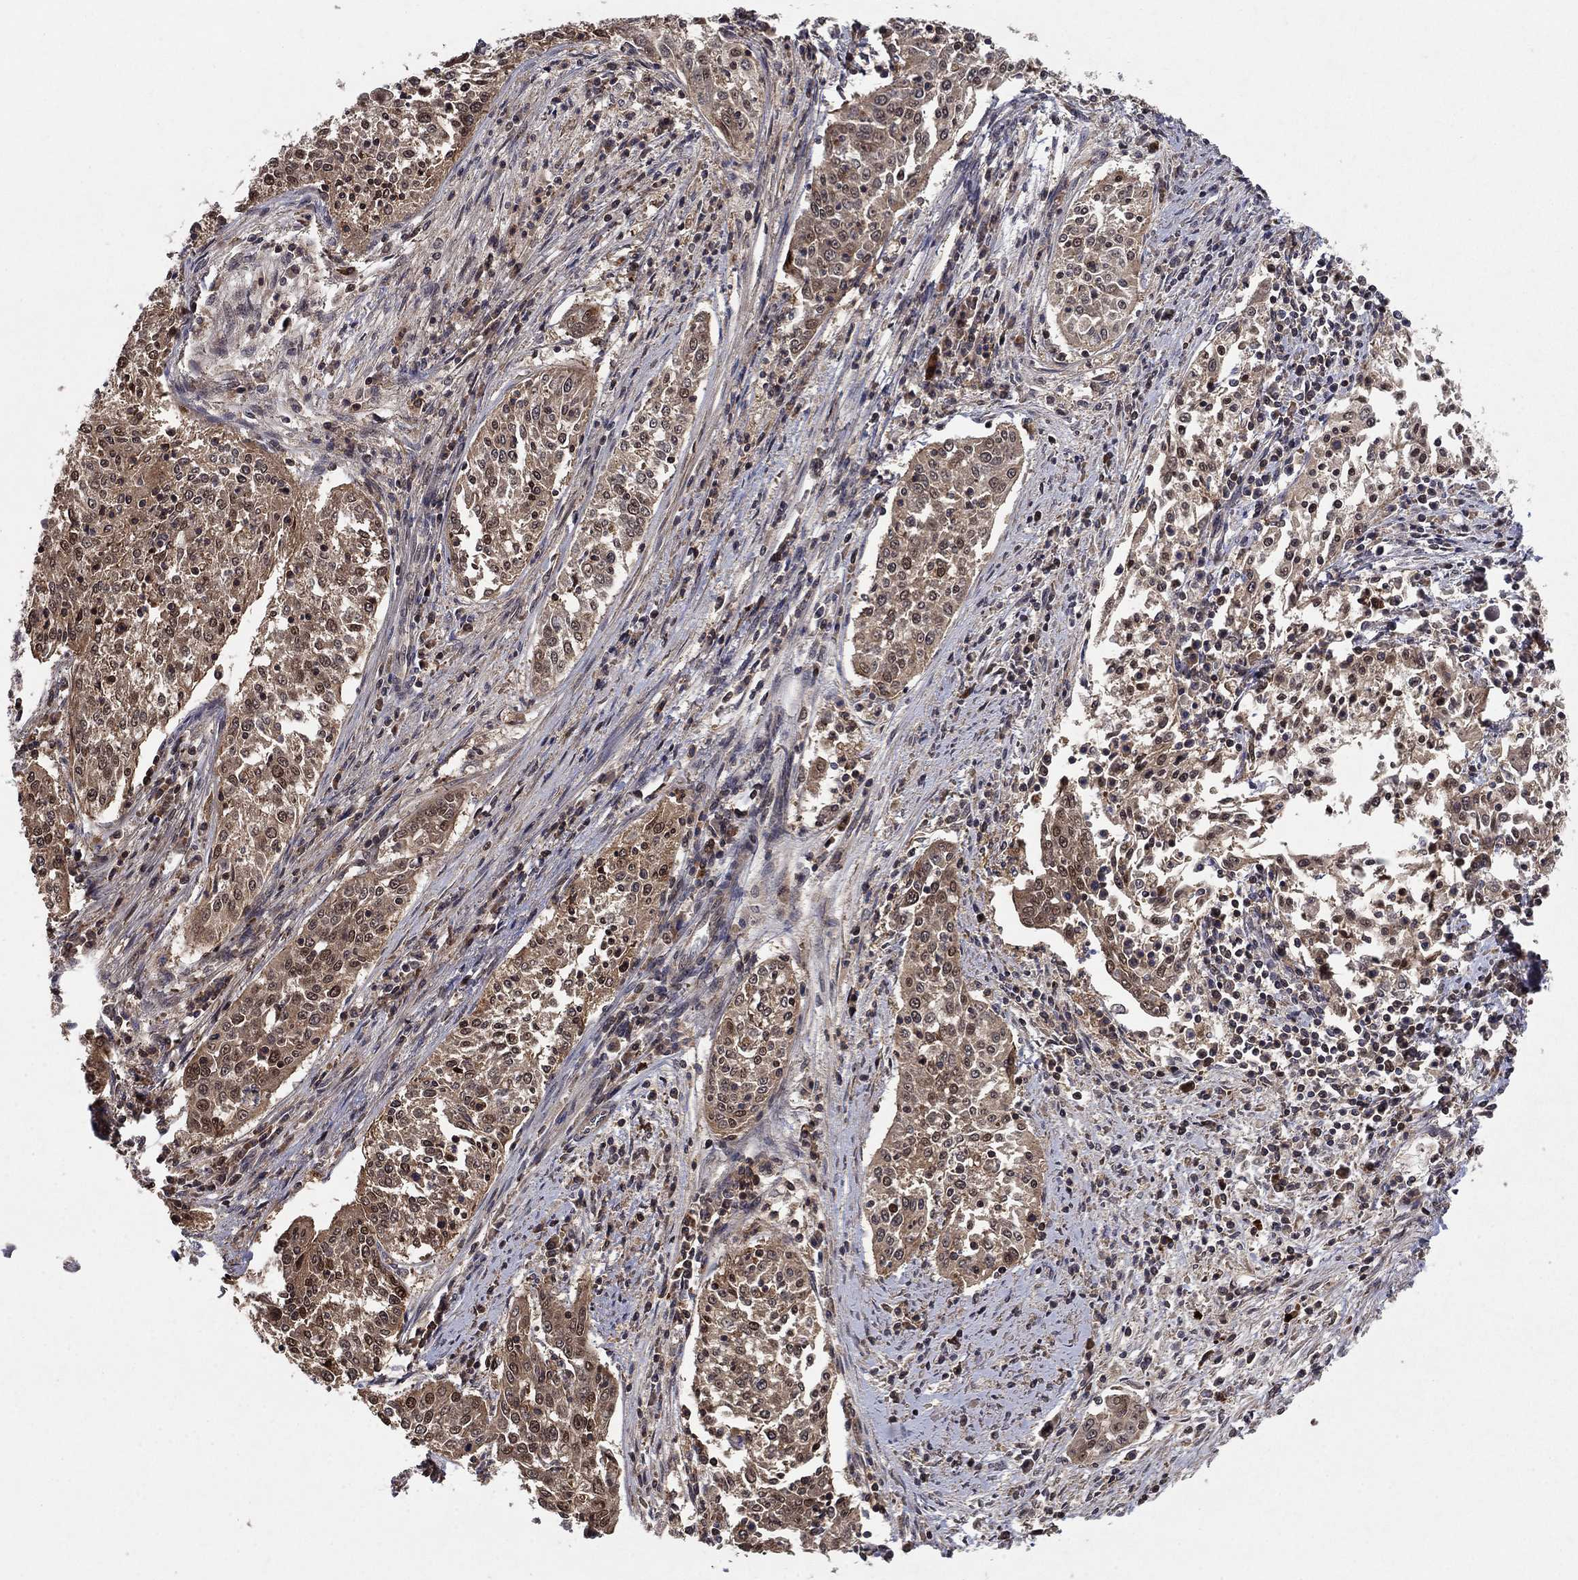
{"staining": {"intensity": "moderate", "quantity": "25%-75%", "location": "cytoplasmic/membranous,nuclear"}, "tissue": "cervical cancer", "cell_type": "Tumor cells", "image_type": "cancer", "snomed": [{"axis": "morphology", "description": "Squamous cell carcinoma, NOS"}, {"axis": "topography", "description": "Cervix"}], "caption": "A brown stain highlights moderate cytoplasmic/membranous and nuclear positivity of a protein in cervical squamous cell carcinoma tumor cells.", "gene": "CCDC66", "patient": {"sex": "female", "age": 41}}